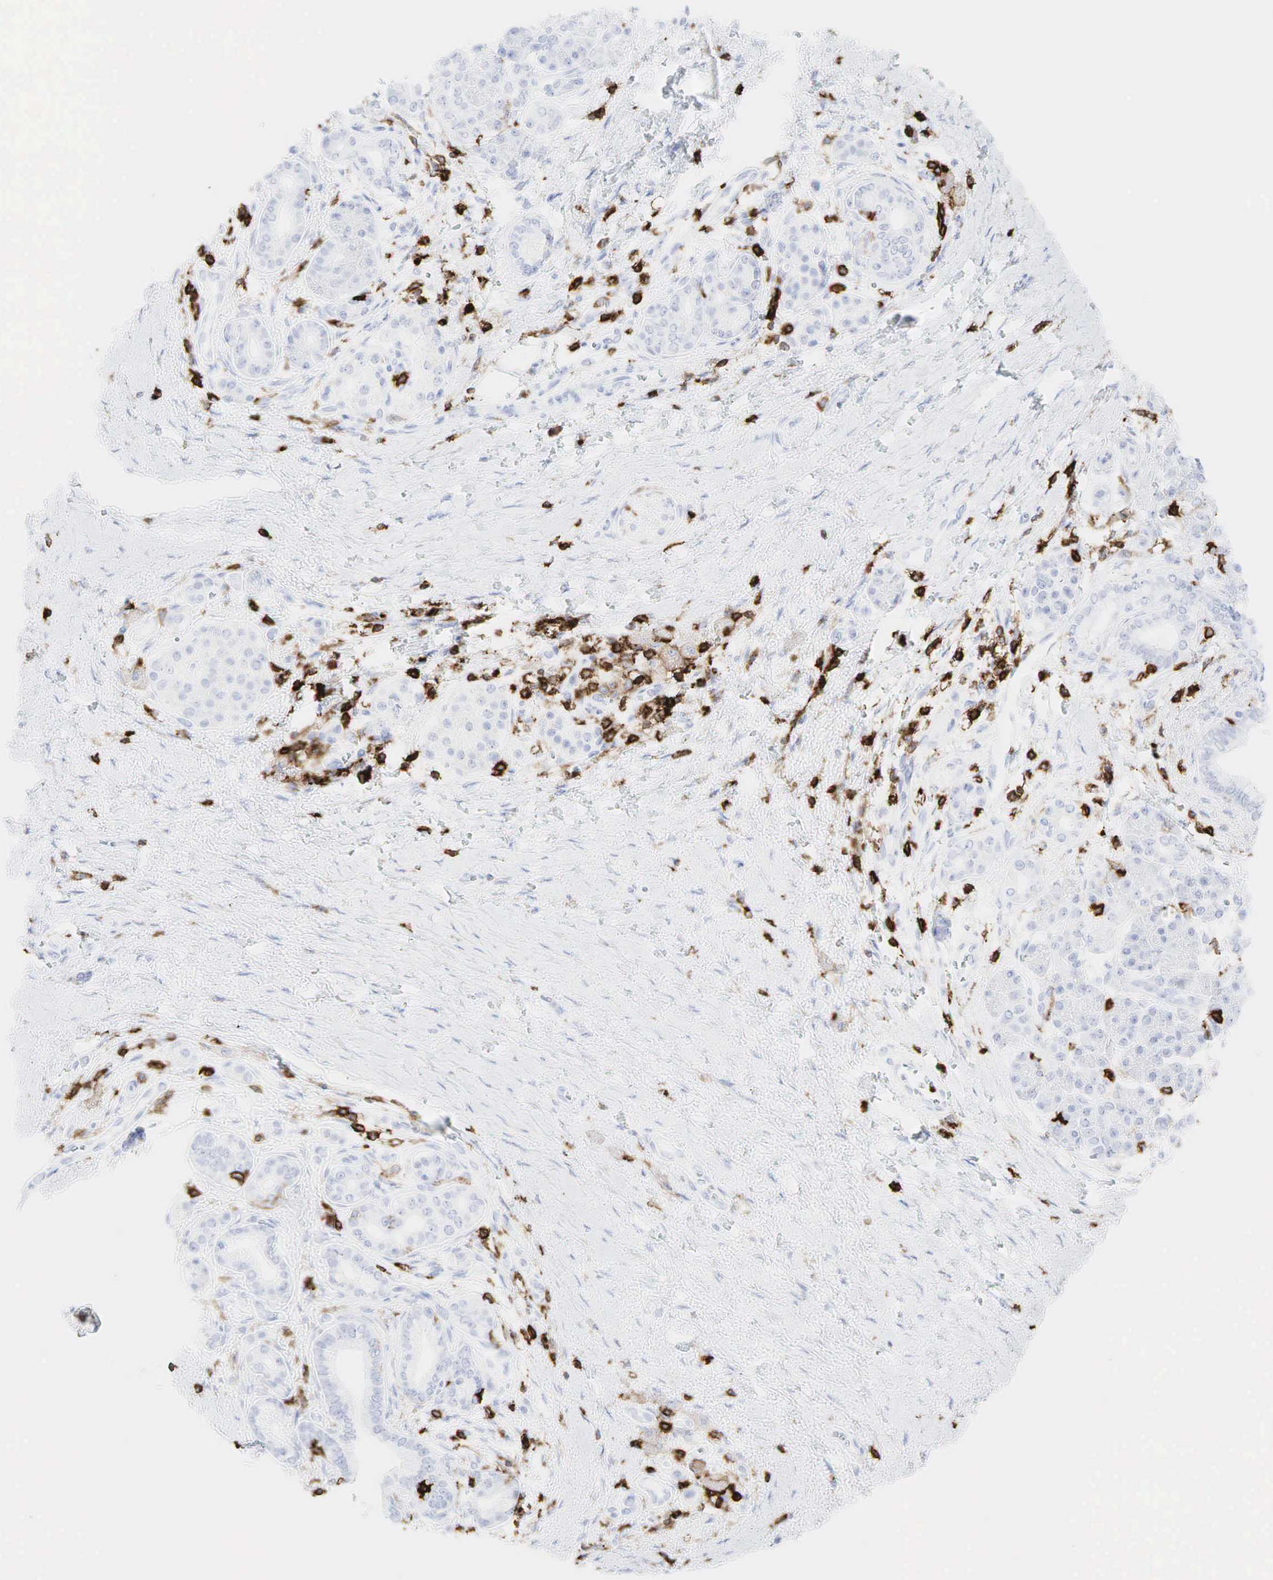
{"staining": {"intensity": "negative", "quantity": "none", "location": "none"}, "tissue": "pancreatic cancer", "cell_type": "Tumor cells", "image_type": "cancer", "snomed": [{"axis": "morphology", "description": "Adenocarcinoma, NOS"}, {"axis": "topography", "description": "Pancreas"}], "caption": "Immunohistochemistry (IHC) of human adenocarcinoma (pancreatic) displays no expression in tumor cells.", "gene": "PTPRC", "patient": {"sex": "female", "age": 66}}